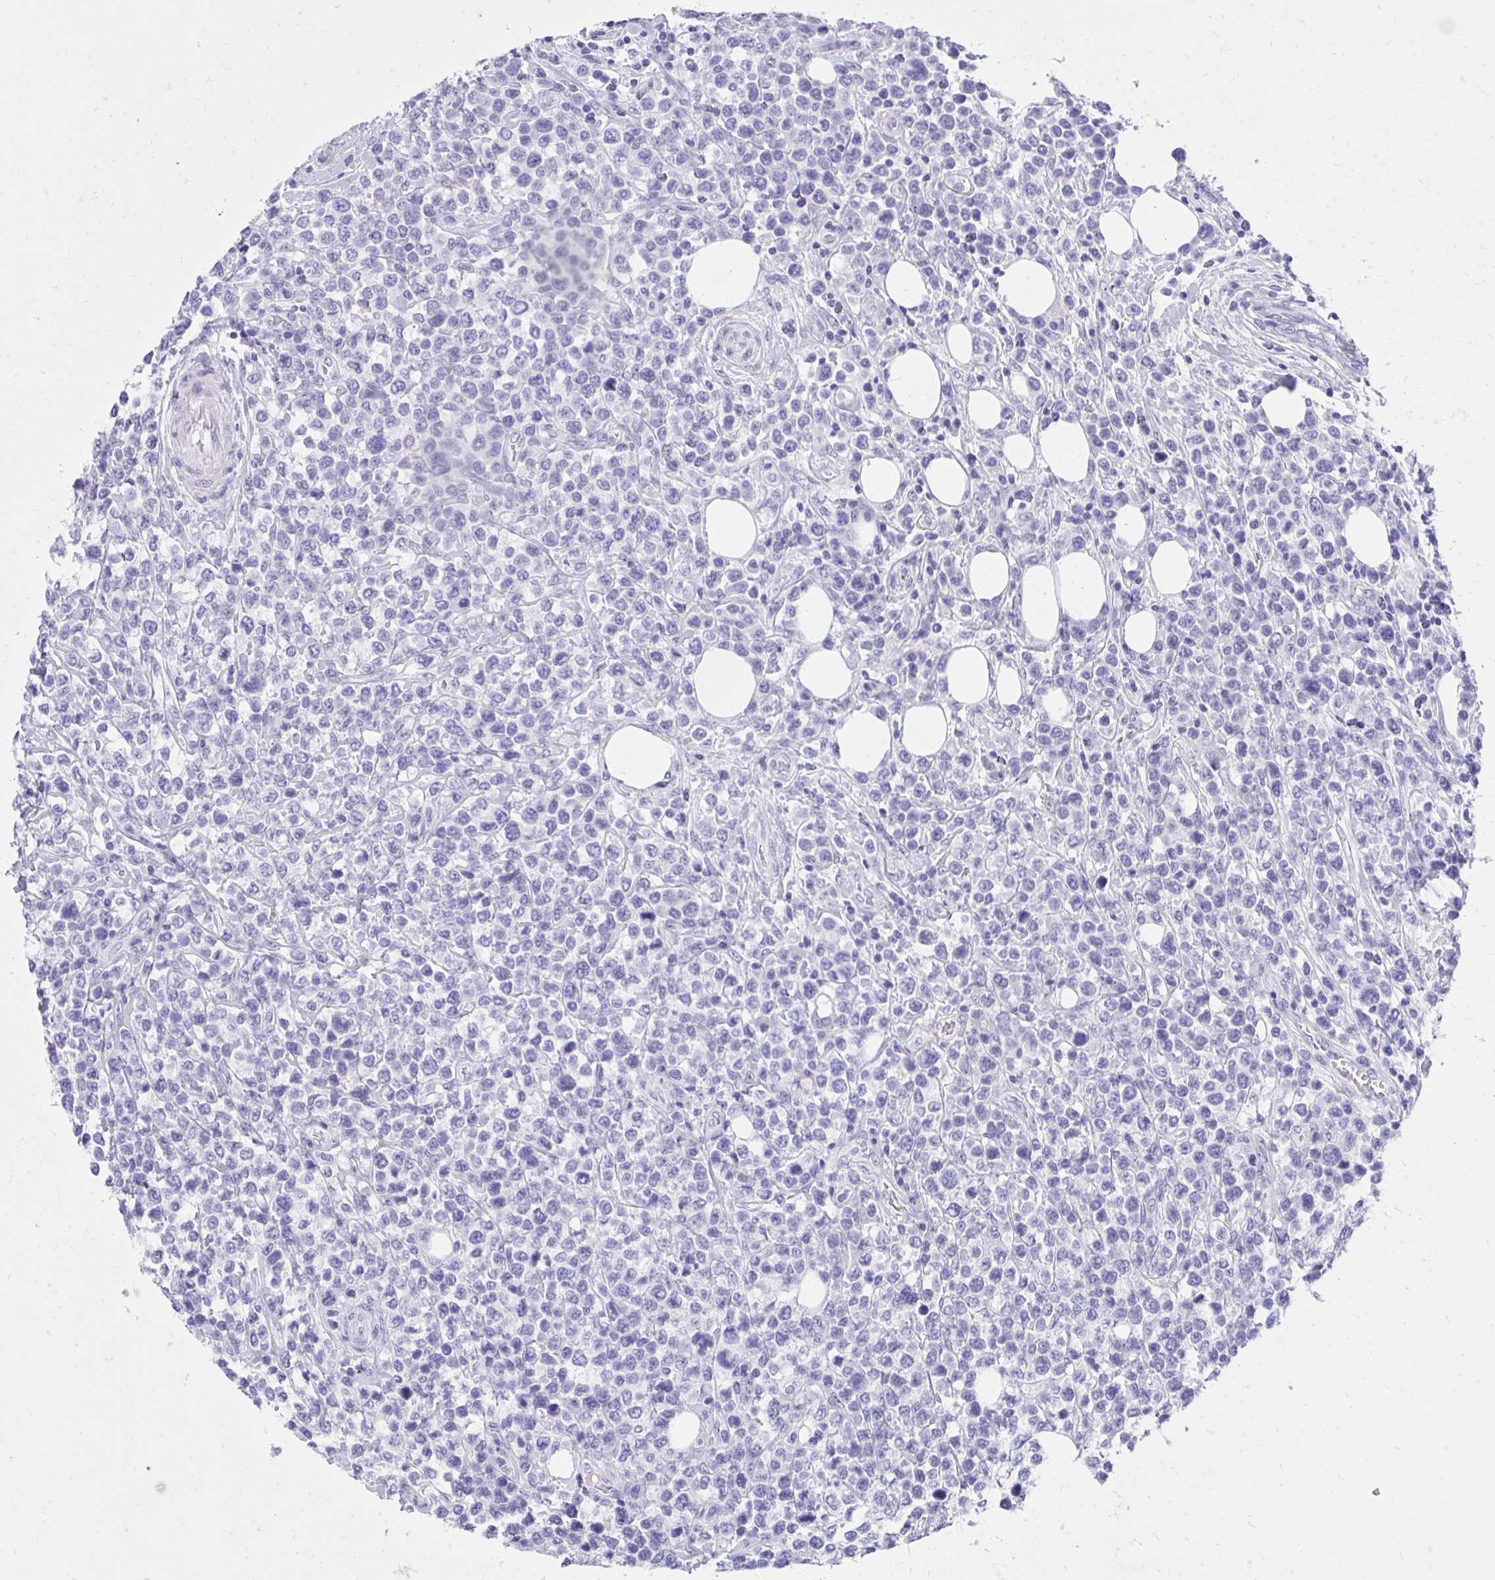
{"staining": {"intensity": "negative", "quantity": "none", "location": "none"}, "tissue": "lymphoma", "cell_type": "Tumor cells", "image_type": "cancer", "snomed": [{"axis": "morphology", "description": "Malignant lymphoma, non-Hodgkin's type, High grade"}, {"axis": "topography", "description": "Soft tissue"}], "caption": "High-grade malignant lymphoma, non-Hodgkin's type stained for a protein using immunohistochemistry reveals no staining tumor cells.", "gene": "KLK1", "patient": {"sex": "female", "age": 56}}